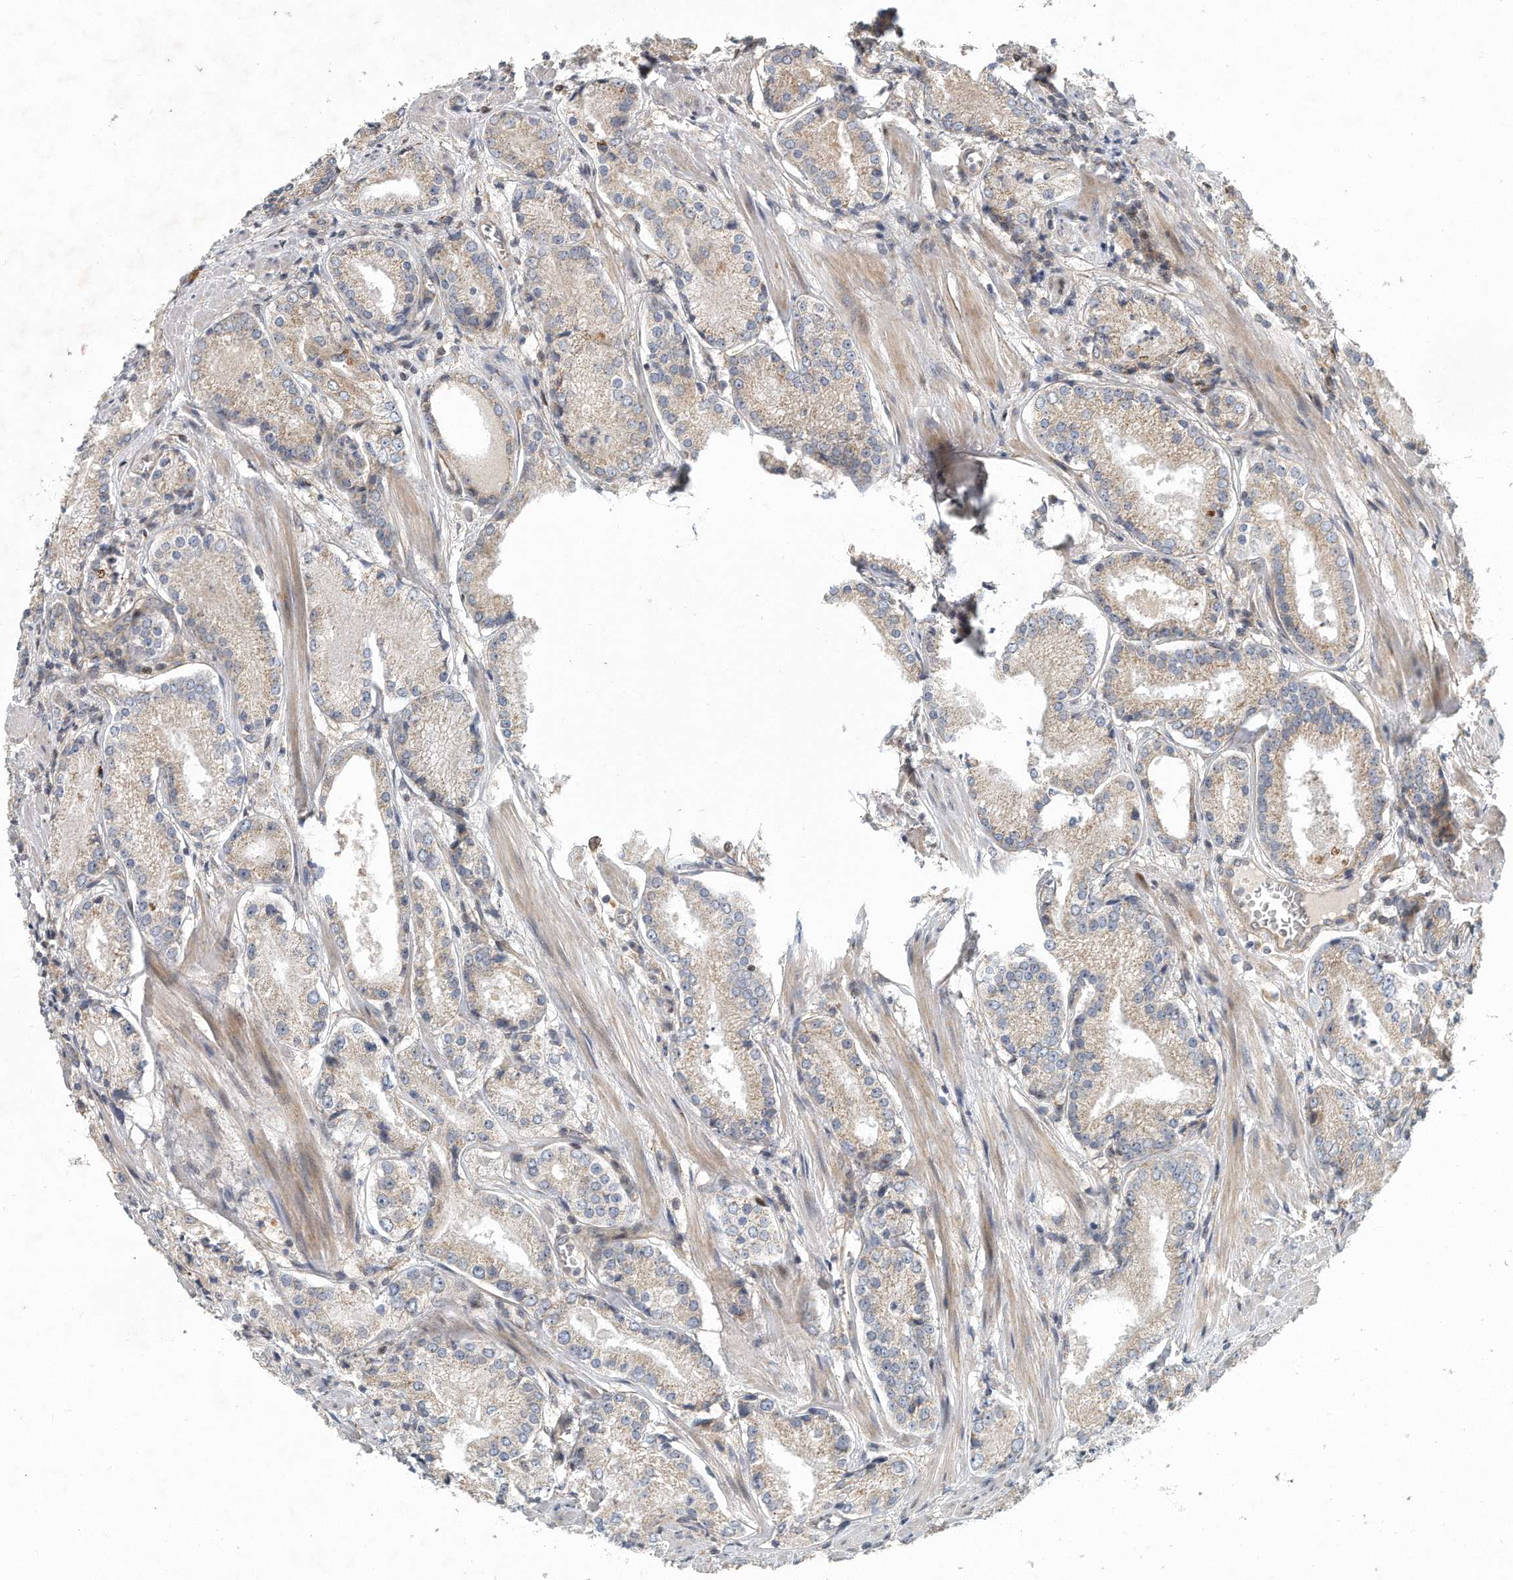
{"staining": {"intensity": "weak", "quantity": "25%-75%", "location": "cytoplasmic/membranous"}, "tissue": "prostate cancer", "cell_type": "Tumor cells", "image_type": "cancer", "snomed": [{"axis": "morphology", "description": "Adenocarcinoma, Low grade"}, {"axis": "topography", "description": "Prostate"}], "caption": "Immunohistochemistry (IHC) (DAB) staining of prostate low-grade adenocarcinoma displays weak cytoplasmic/membranous protein positivity in approximately 25%-75% of tumor cells.", "gene": "PCDH8", "patient": {"sex": "male", "age": 54}}